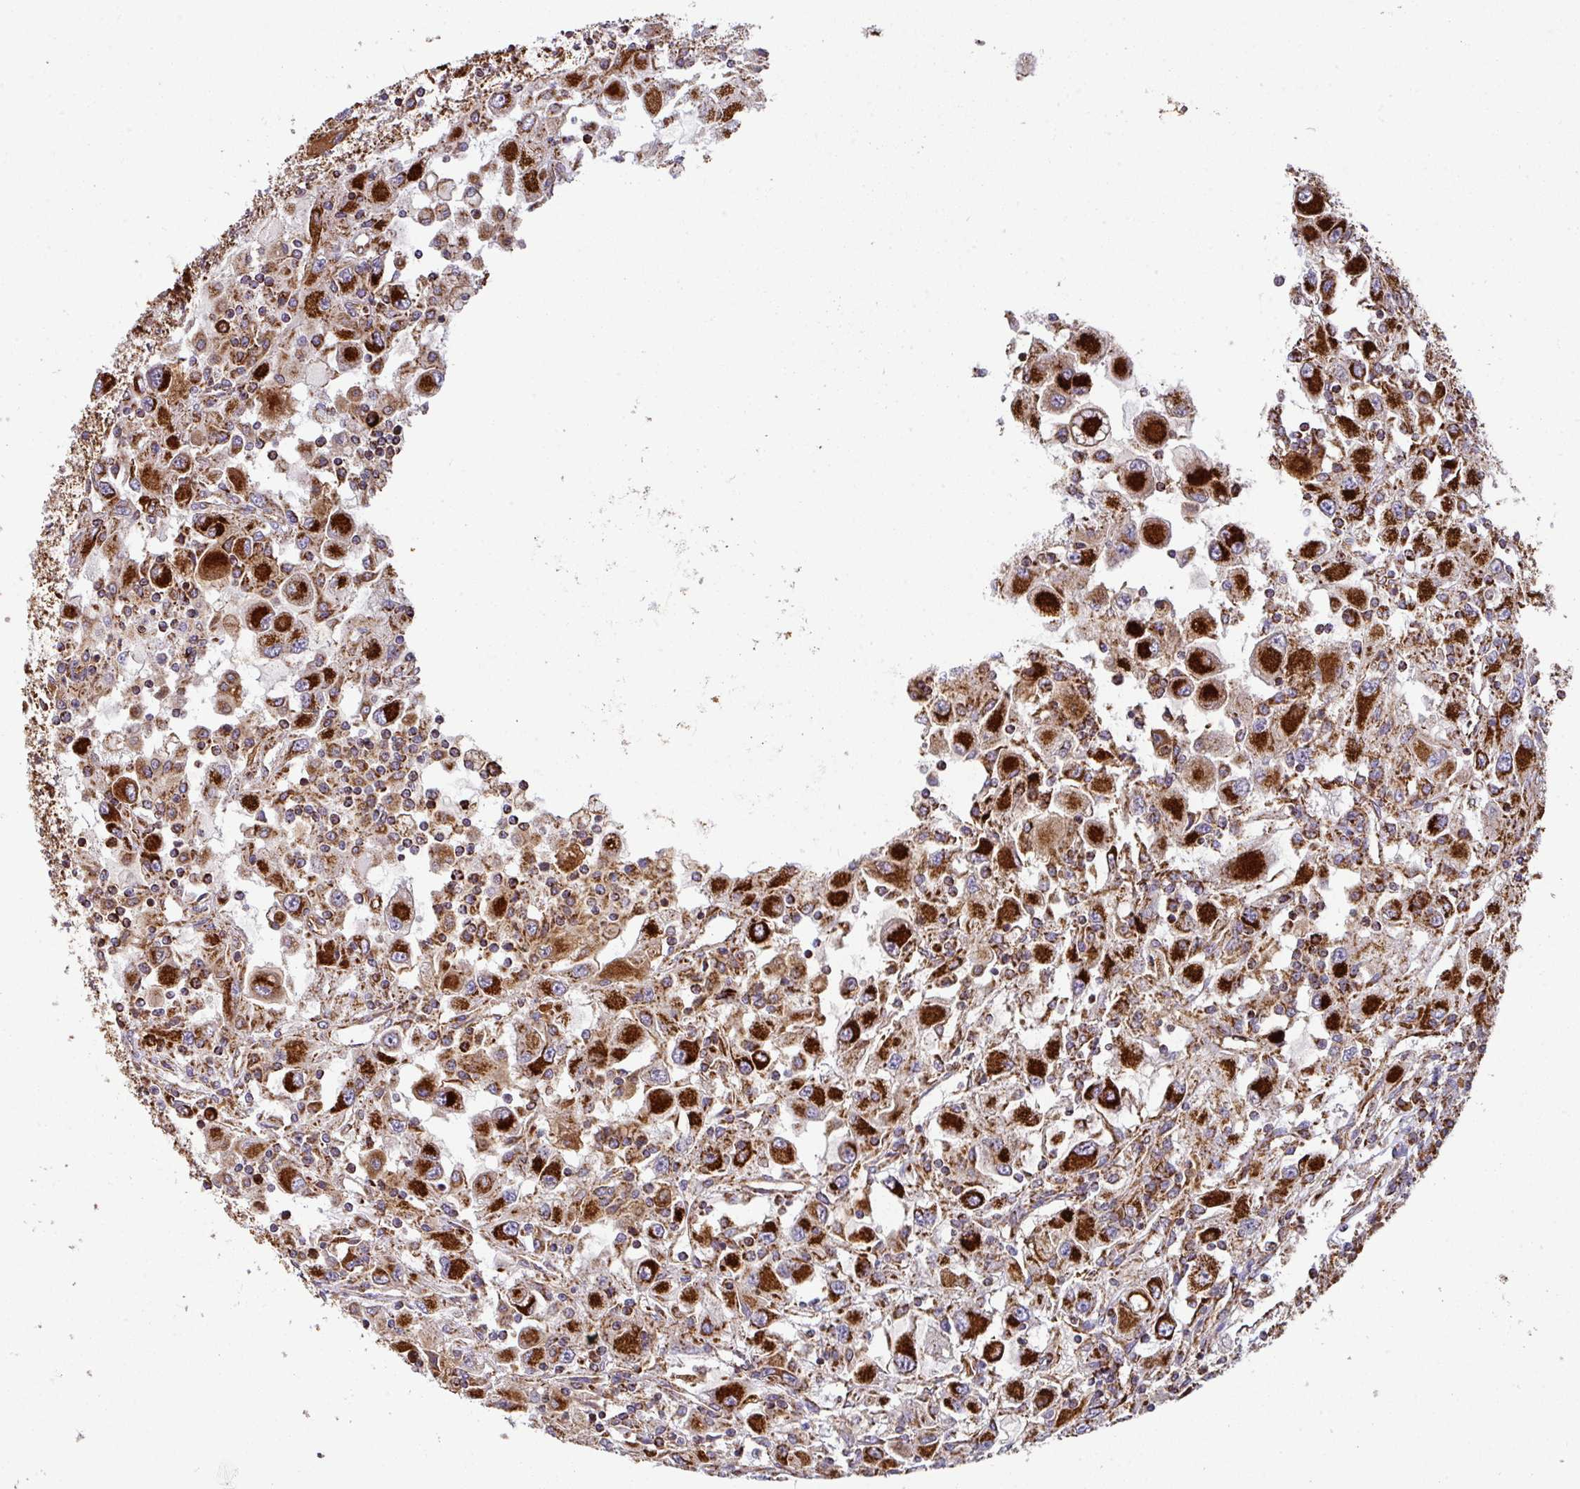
{"staining": {"intensity": "strong", "quantity": ">75%", "location": "cytoplasmic/membranous"}, "tissue": "renal cancer", "cell_type": "Tumor cells", "image_type": "cancer", "snomed": [{"axis": "morphology", "description": "Adenocarcinoma, NOS"}, {"axis": "topography", "description": "Kidney"}], "caption": "Immunohistochemistry (IHC) image of human adenocarcinoma (renal) stained for a protein (brown), which shows high levels of strong cytoplasmic/membranous expression in approximately >75% of tumor cells.", "gene": "TRAP1", "patient": {"sex": "female", "age": 67}}